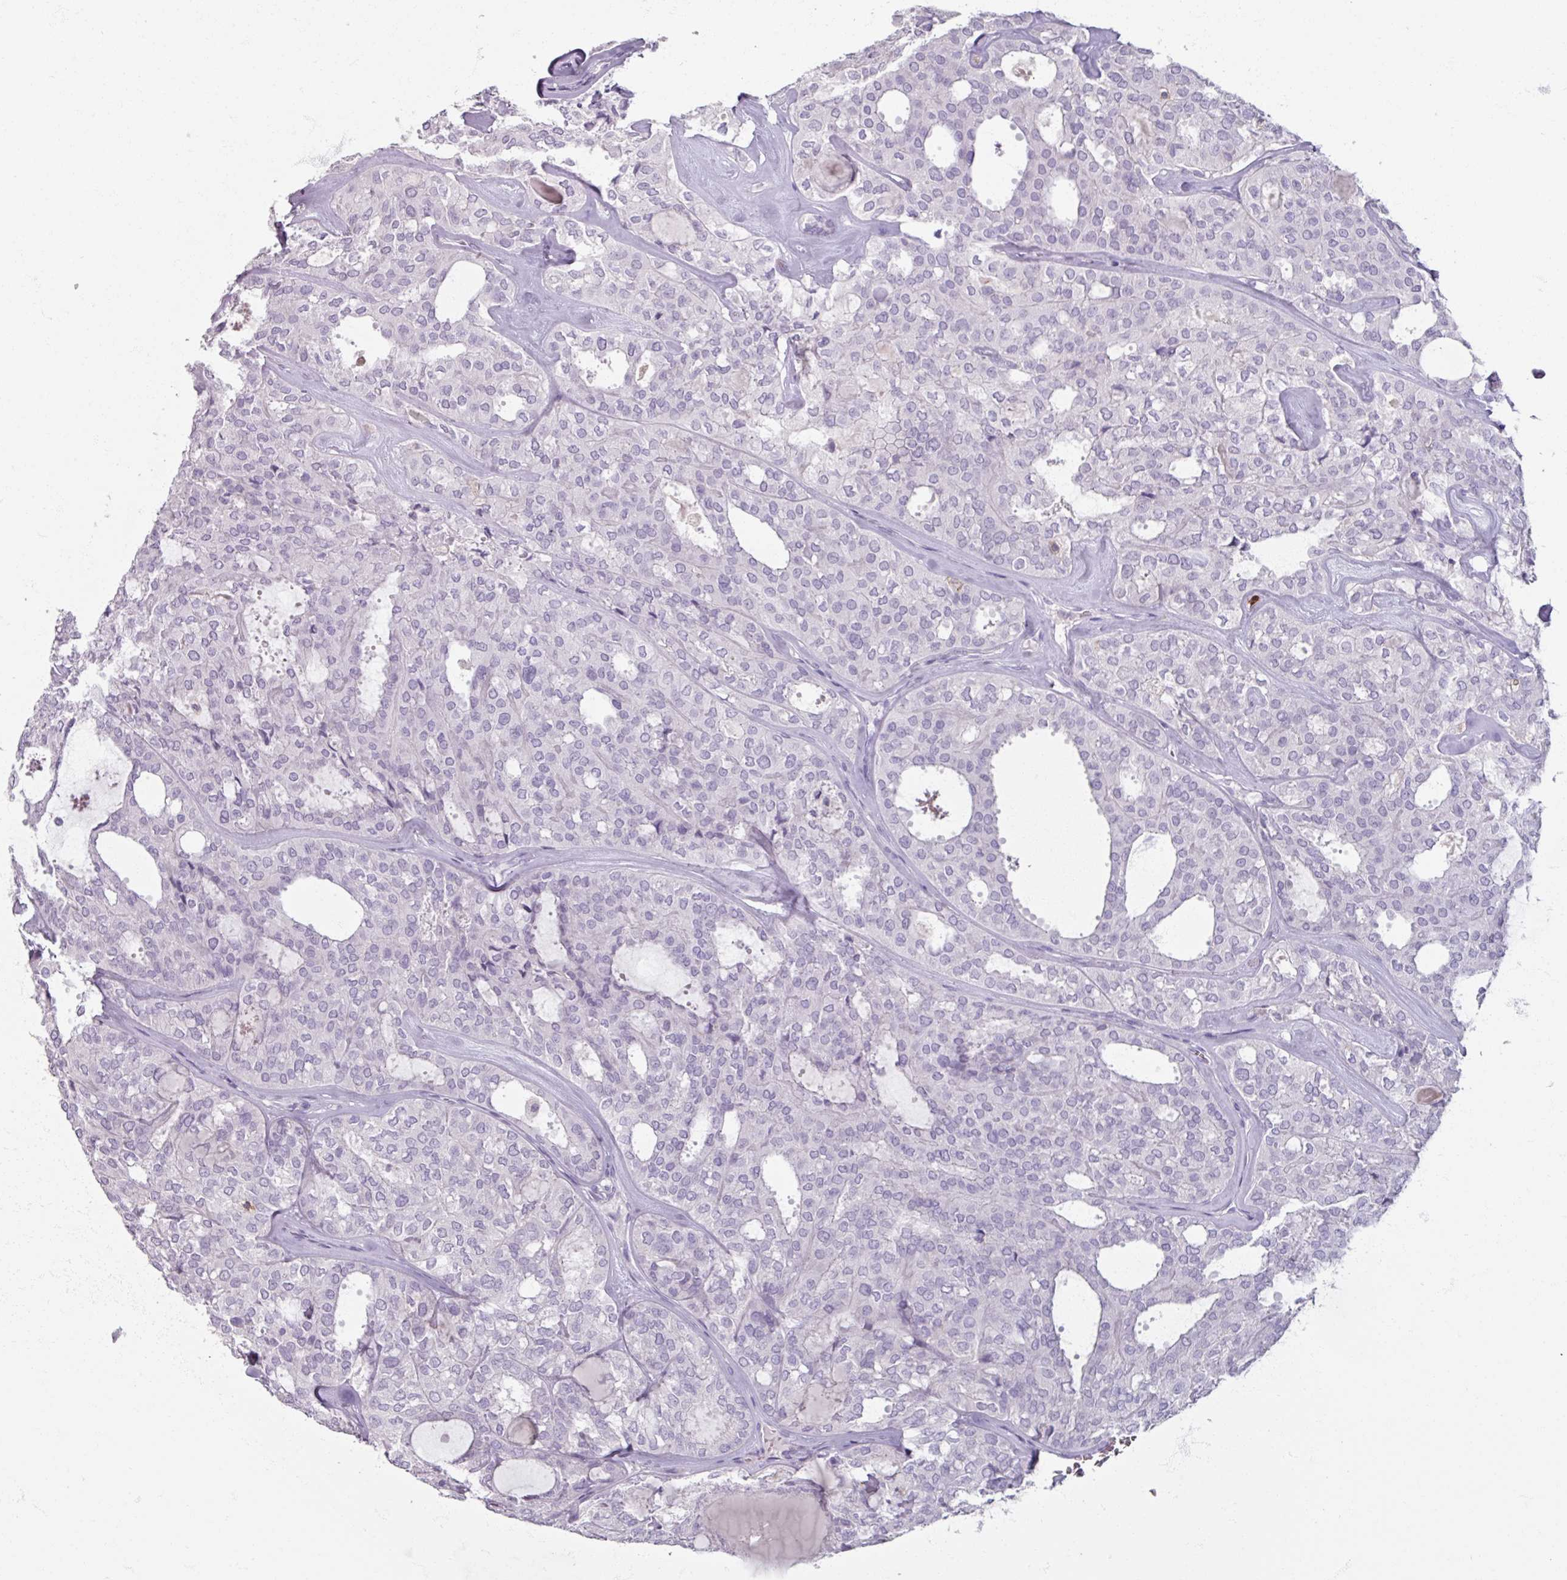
{"staining": {"intensity": "negative", "quantity": "none", "location": "none"}, "tissue": "thyroid cancer", "cell_type": "Tumor cells", "image_type": "cancer", "snomed": [{"axis": "morphology", "description": "Follicular adenoma carcinoma, NOS"}, {"axis": "topography", "description": "Thyroid gland"}], "caption": "Immunohistochemistry image of human follicular adenoma carcinoma (thyroid) stained for a protein (brown), which exhibits no expression in tumor cells.", "gene": "PTPRC", "patient": {"sex": "male", "age": 75}}